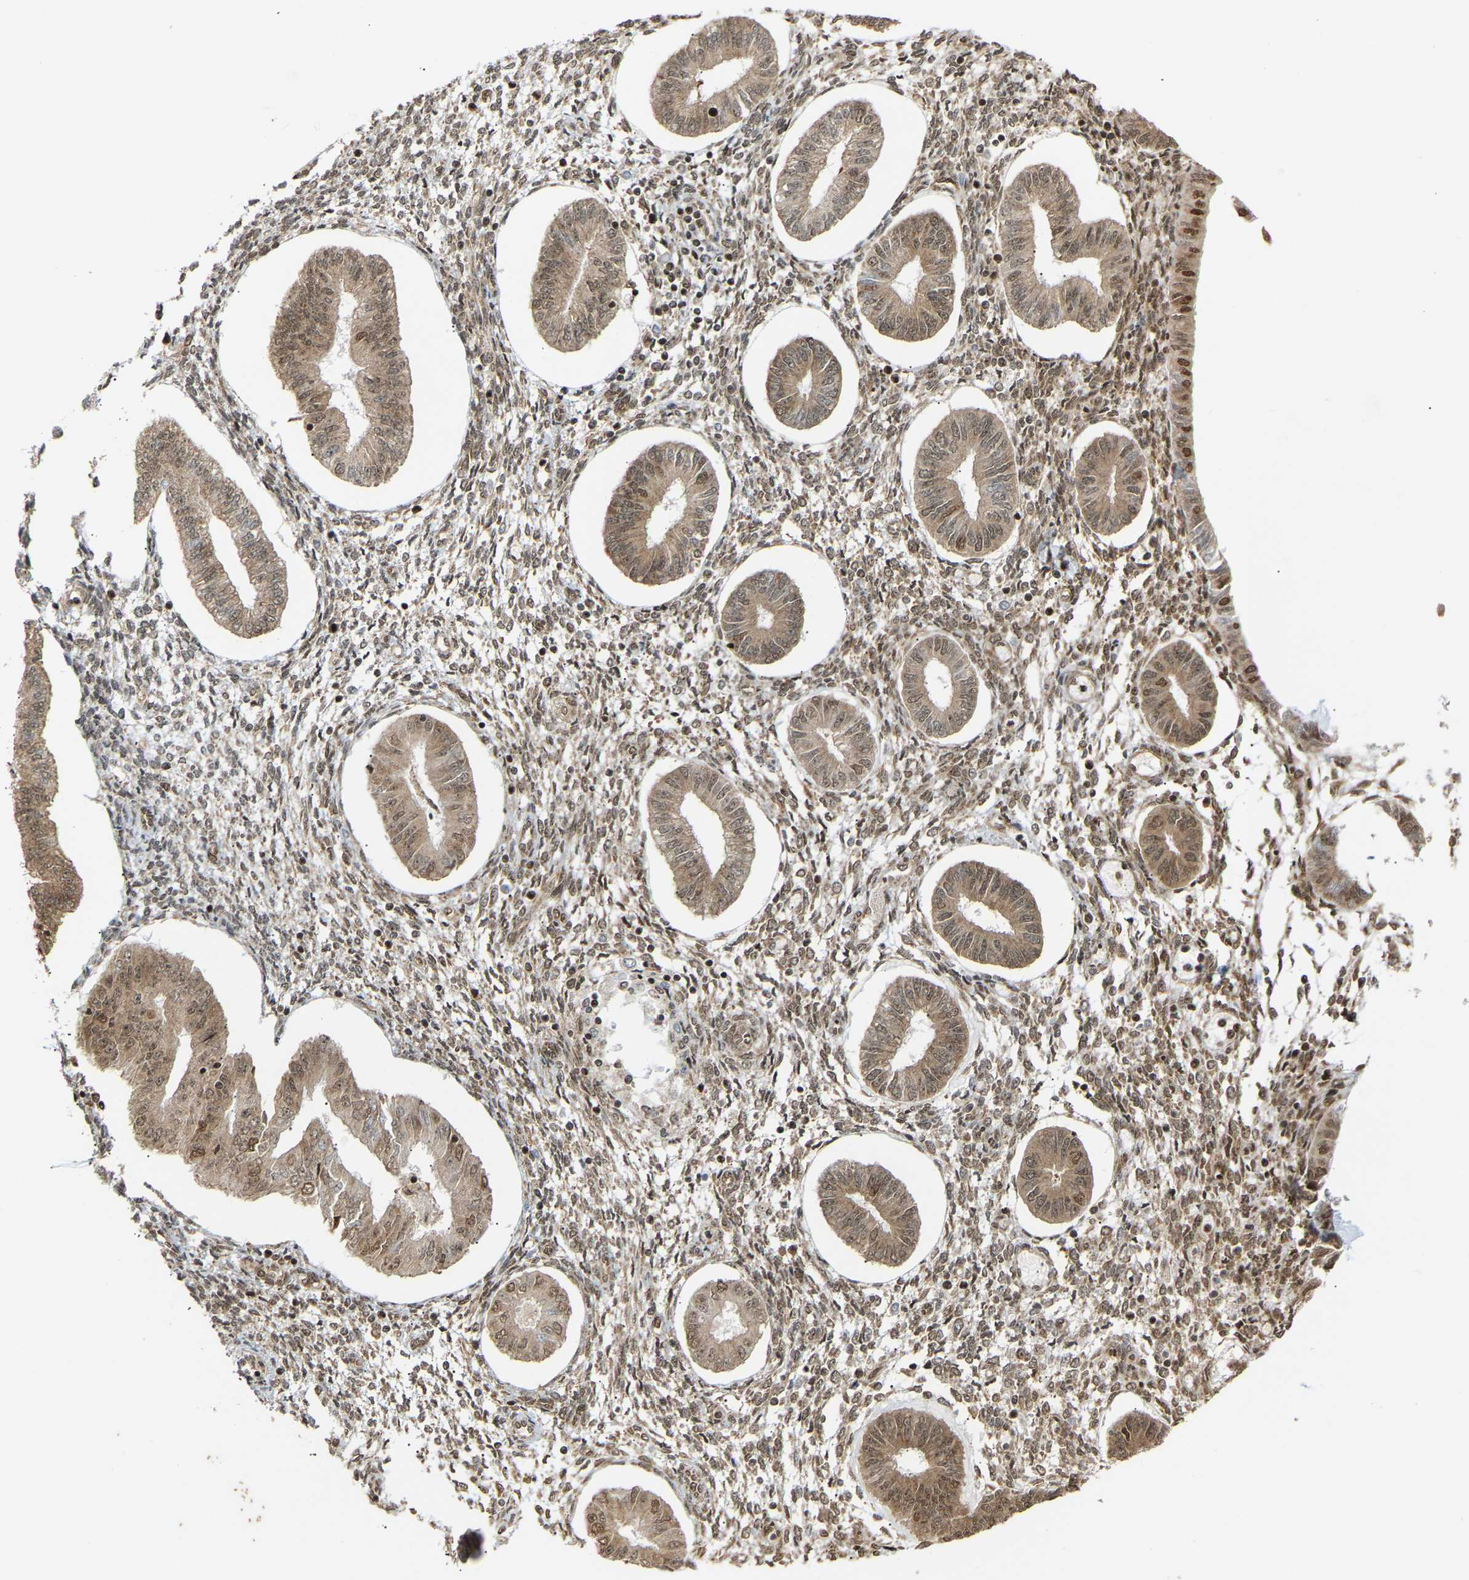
{"staining": {"intensity": "strong", "quantity": ">75%", "location": "nuclear"}, "tissue": "endometrium", "cell_type": "Cells in endometrial stroma", "image_type": "normal", "snomed": [{"axis": "morphology", "description": "Normal tissue, NOS"}, {"axis": "topography", "description": "Endometrium"}], "caption": "Cells in endometrial stroma display high levels of strong nuclear staining in approximately >75% of cells in unremarkable endometrium.", "gene": "ALYREF", "patient": {"sex": "female", "age": 50}}